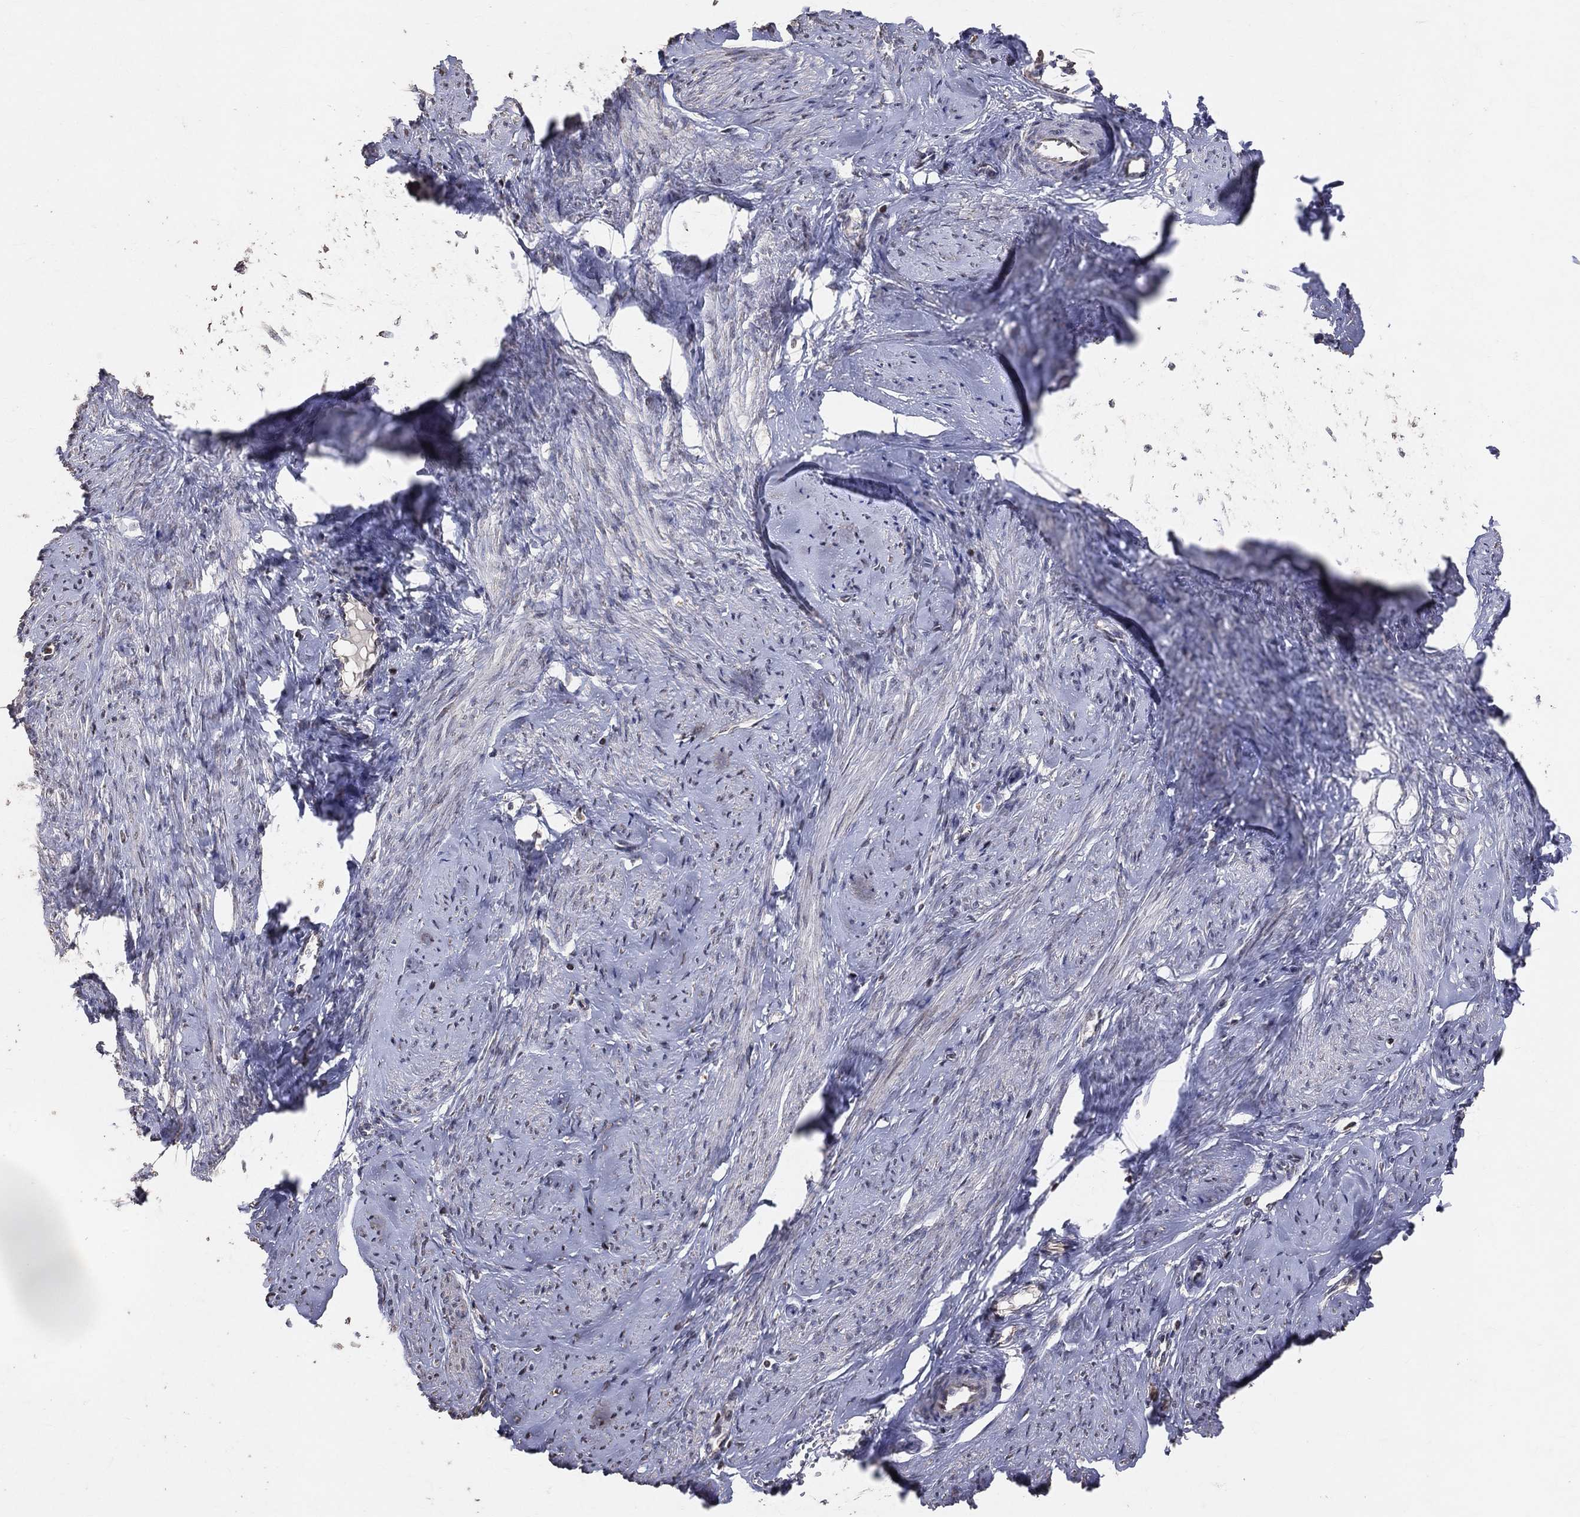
{"staining": {"intensity": "negative", "quantity": "none", "location": "none"}, "tissue": "smooth muscle", "cell_type": "Smooth muscle cells", "image_type": "normal", "snomed": [{"axis": "morphology", "description": "Normal tissue, NOS"}, {"axis": "topography", "description": "Smooth muscle"}], "caption": "This image is of benign smooth muscle stained with immunohistochemistry (IHC) to label a protein in brown with the nuclei are counter-stained blue. There is no positivity in smooth muscle cells.", "gene": "LY6K", "patient": {"sex": "female", "age": 48}}